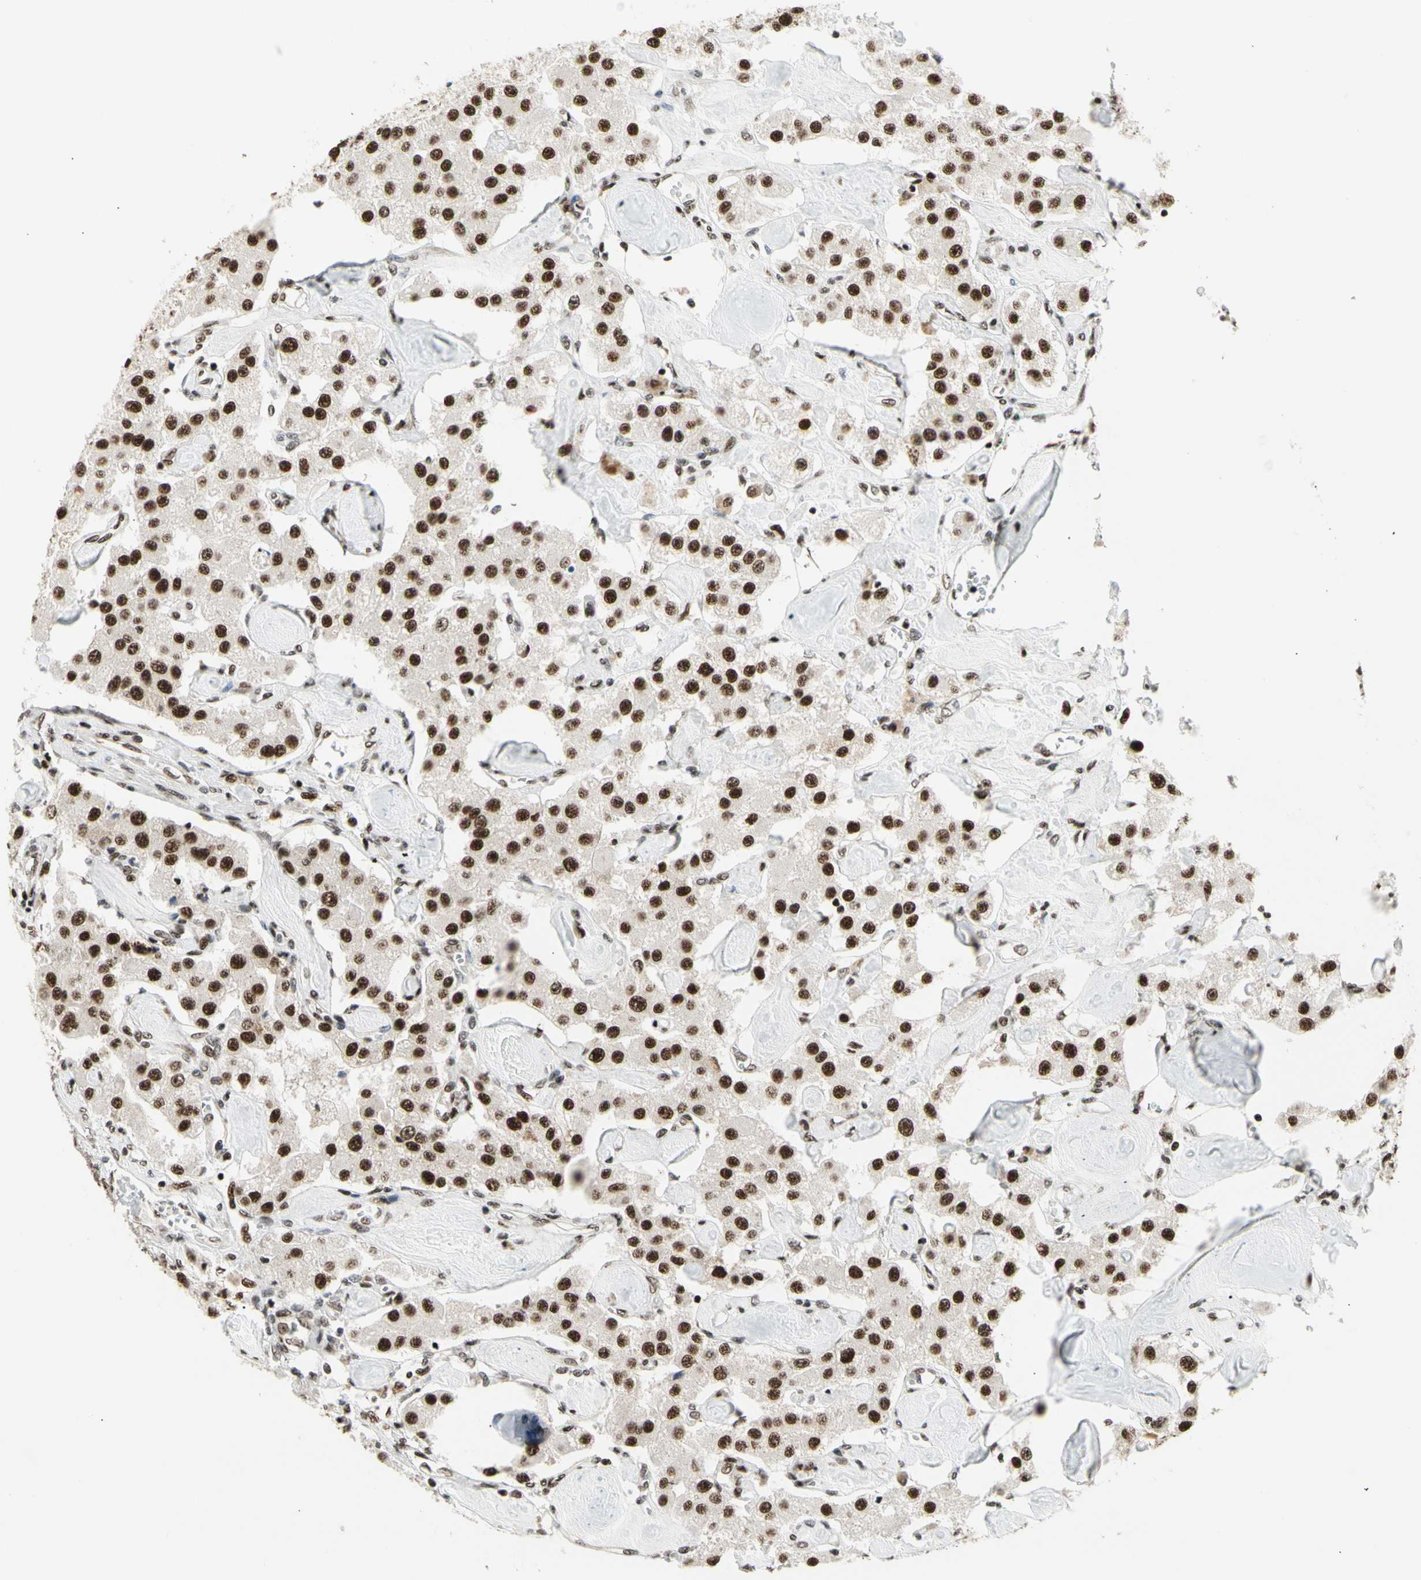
{"staining": {"intensity": "strong", "quantity": ">75%", "location": "nuclear"}, "tissue": "carcinoid", "cell_type": "Tumor cells", "image_type": "cancer", "snomed": [{"axis": "morphology", "description": "Carcinoid, malignant, NOS"}, {"axis": "topography", "description": "Pancreas"}], "caption": "Carcinoid stained for a protein shows strong nuclear positivity in tumor cells.", "gene": "SRSF11", "patient": {"sex": "male", "age": 41}}